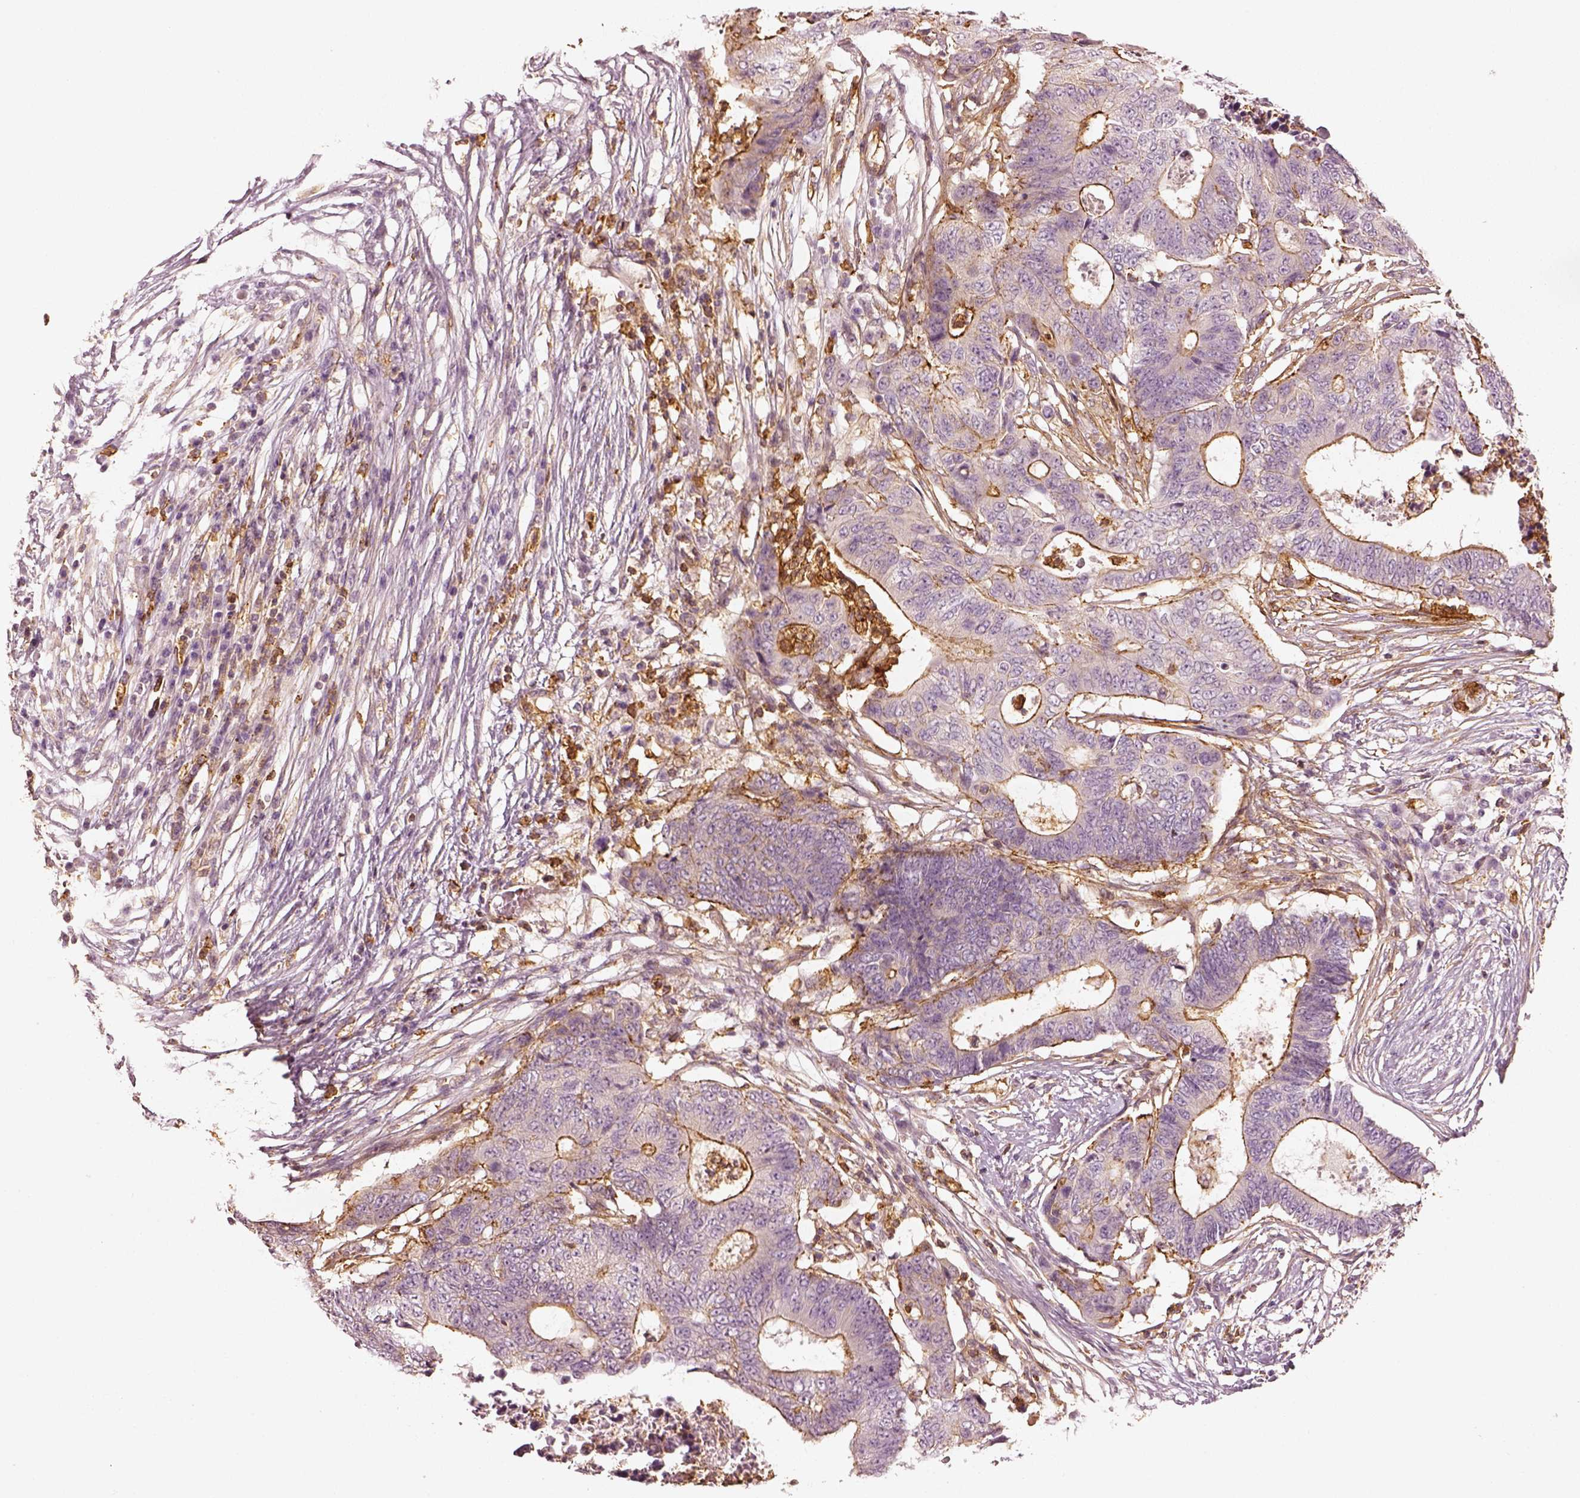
{"staining": {"intensity": "moderate", "quantity": "25%-75%", "location": "cytoplasmic/membranous"}, "tissue": "colorectal cancer", "cell_type": "Tumor cells", "image_type": "cancer", "snomed": [{"axis": "morphology", "description": "Adenocarcinoma, NOS"}, {"axis": "topography", "description": "Colon"}], "caption": "Immunohistochemistry (DAB (3,3'-diaminobenzidine)) staining of human adenocarcinoma (colorectal) demonstrates moderate cytoplasmic/membranous protein expression in about 25%-75% of tumor cells.", "gene": "ZYX", "patient": {"sex": "female", "age": 48}}